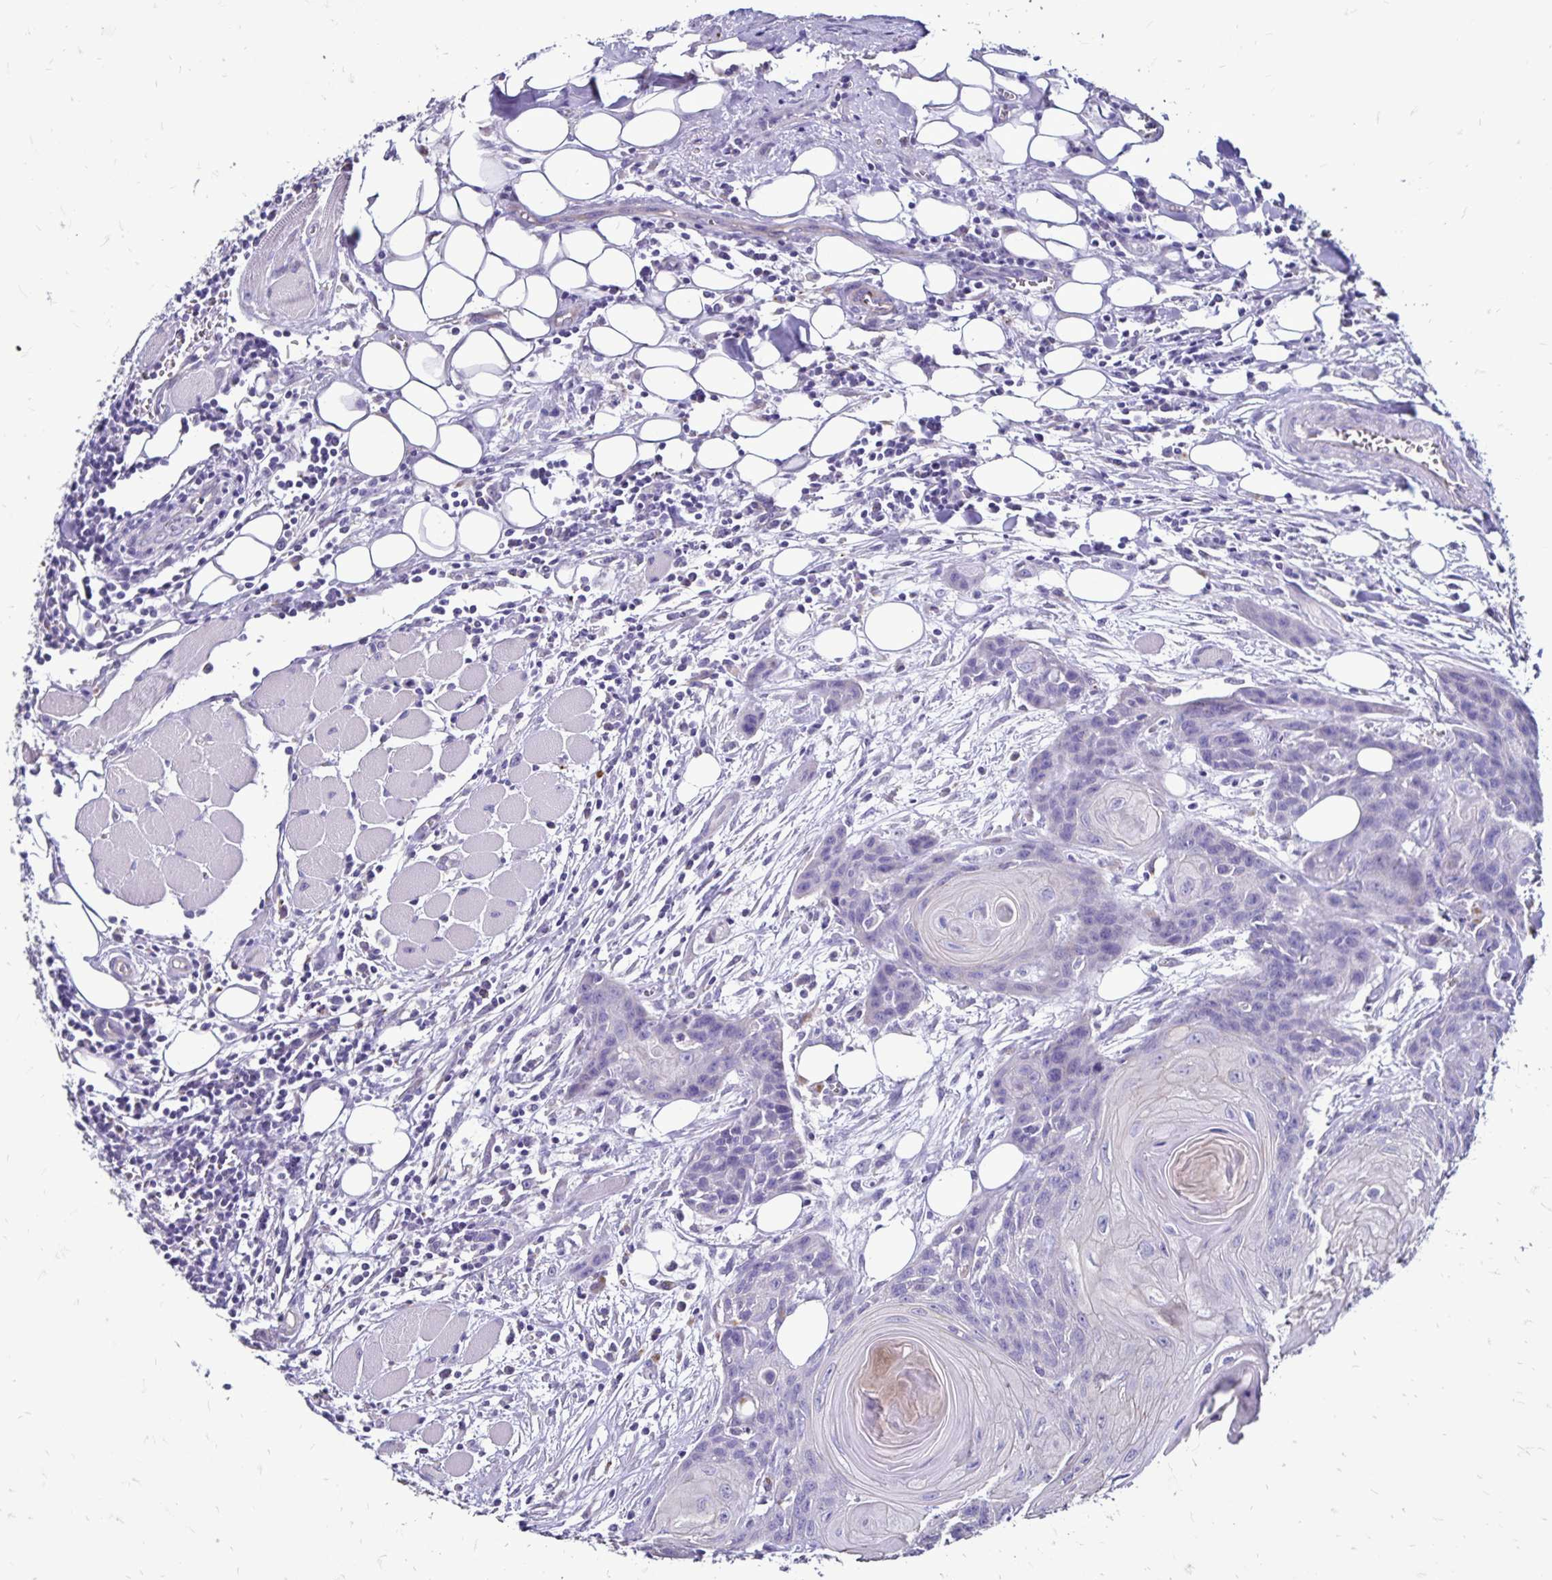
{"staining": {"intensity": "negative", "quantity": "none", "location": "none"}, "tissue": "head and neck cancer", "cell_type": "Tumor cells", "image_type": "cancer", "snomed": [{"axis": "morphology", "description": "Squamous cell carcinoma, NOS"}, {"axis": "topography", "description": "Oral tissue"}, {"axis": "topography", "description": "Head-Neck"}], "caption": "Head and neck cancer was stained to show a protein in brown. There is no significant positivity in tumor cells. (DAB (3,3'-diaminobenzidine) immunohistochemistry visualized using brightfield microscopy, high magnification).", "gene": "EVPL", "patient": {"sex": "male", "age": 58}}